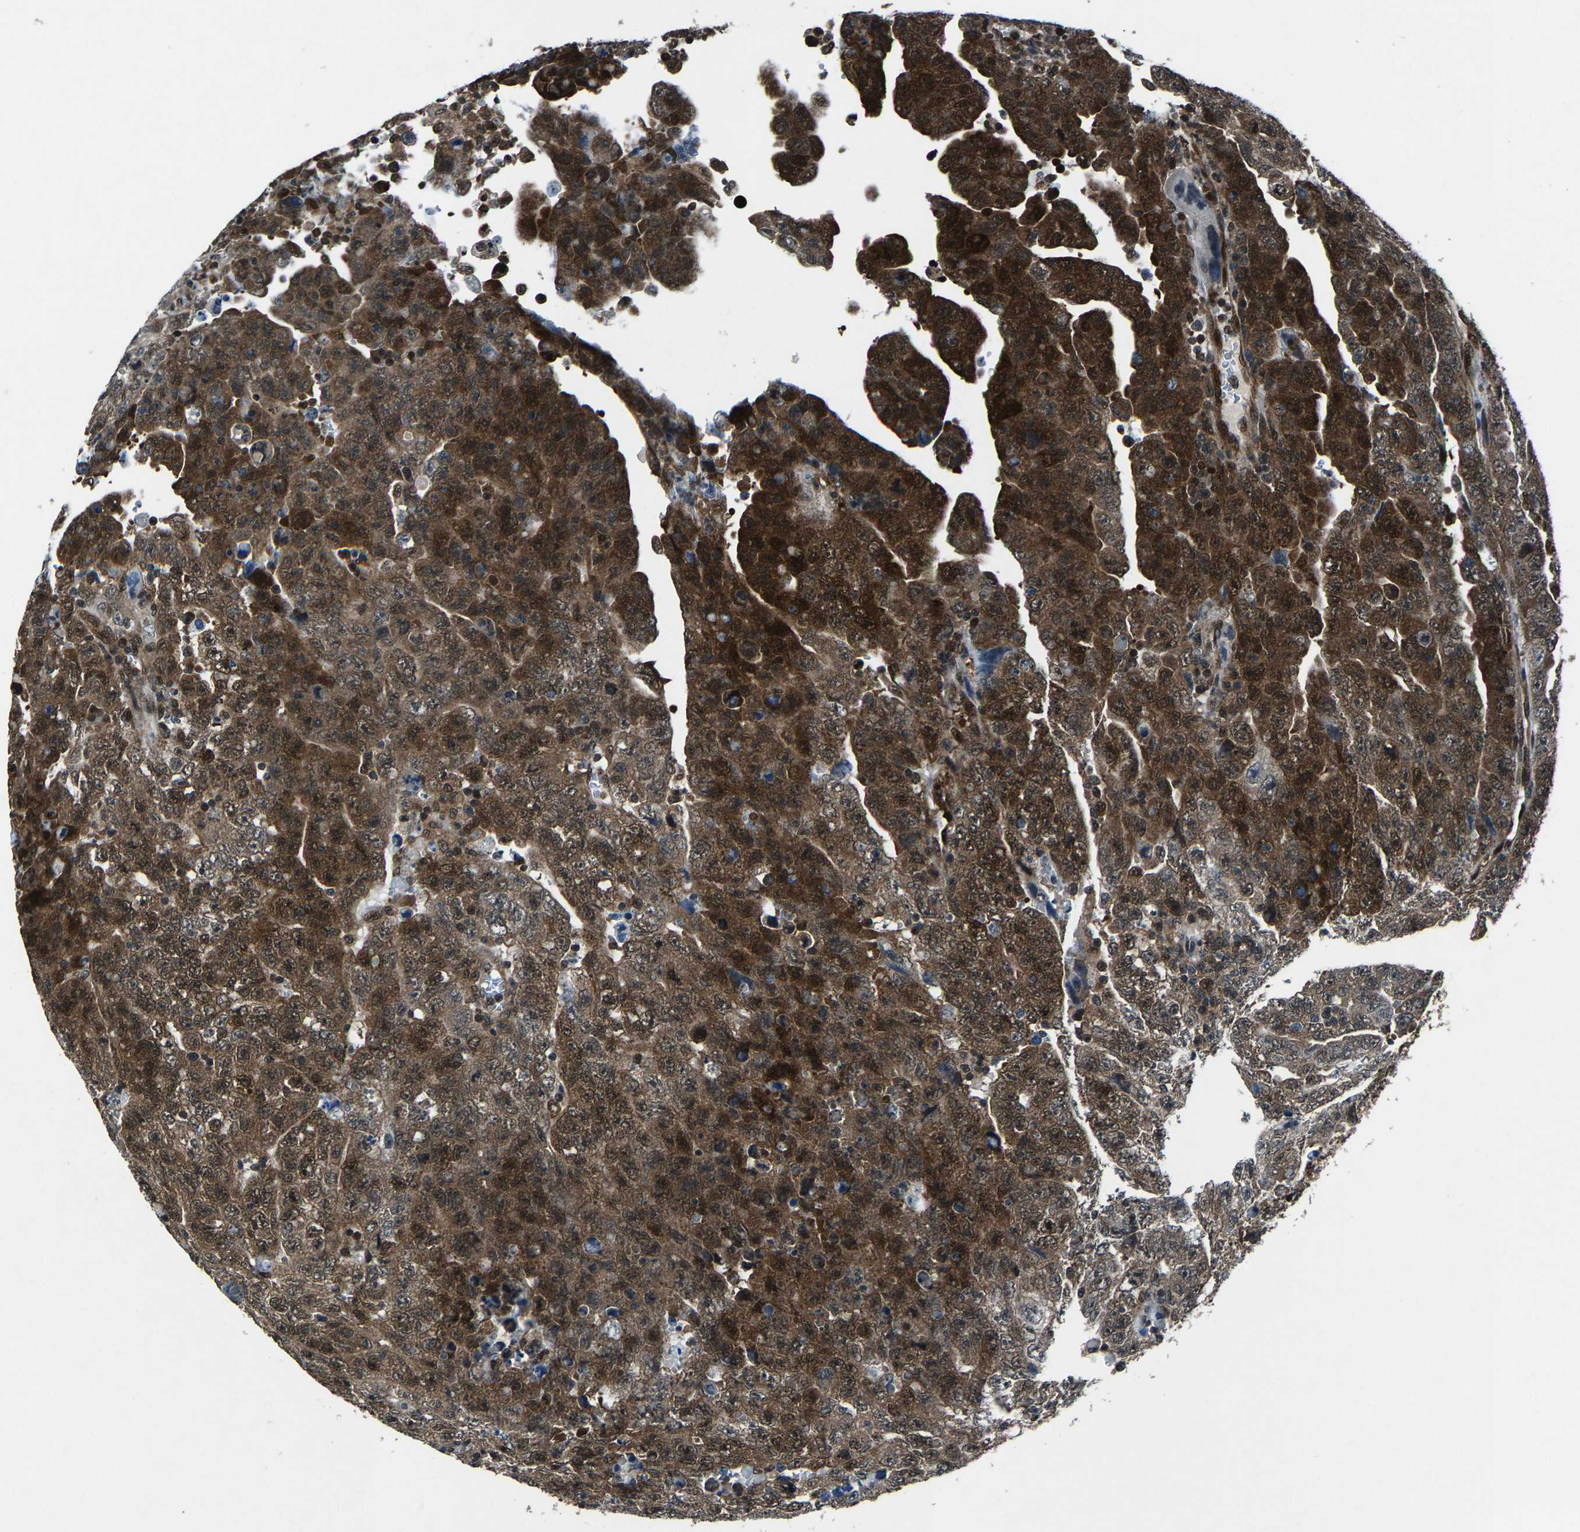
{"staining": {"intensity": "strong", "quantity": ">75%", "location": "cytoplasmic/membranous"}, "tissue": "testis cancer", "cell_type": "Tumor cells", "image_type": "cancer", "snomed": [{"axis": "morphology", "description": "Carcinoma, Embryonal, NOS"}, {"axis": "topography", "description": "Testis"}], "caption": "High-magnification brightfield microscopy of testis cancer stained with DAB (3,3'-diaminobenzidine) (brown) and counterstained with hematoxylin (blue). tumor cells exhibit strong cytoplasmic/membranous expression is seen in approximately>75% of cells. (Stains: DAB (3,3'-diaminobenzidine) in brown, nuclei in blue, Microscopy: brightfield microscopy at high magnification).", "gene": "ATXN3", "patient": {"sex": "male", "age": 28}}